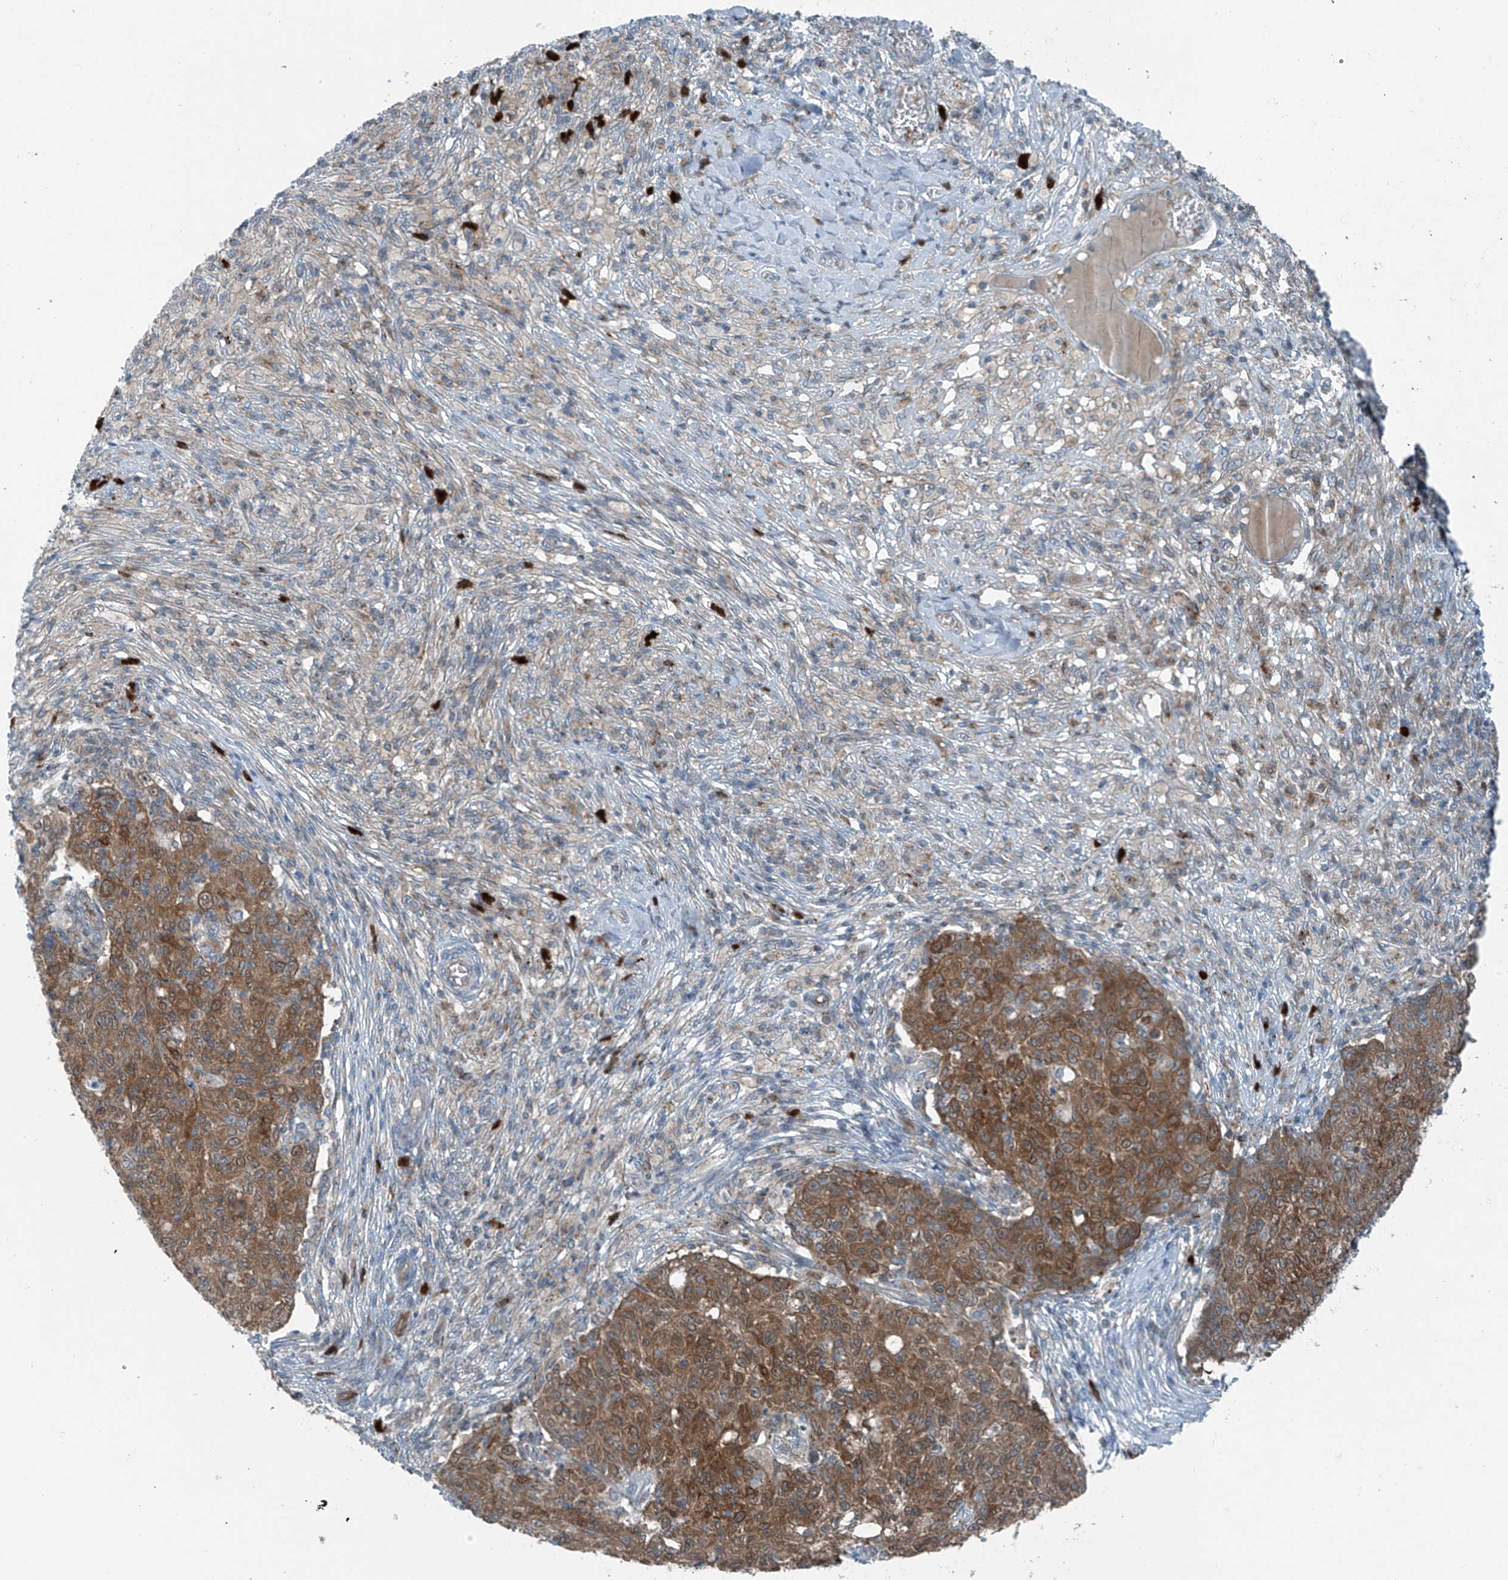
{"staining": {"intensity": "moderate", "quantity": ">75%", "location": "cytoplasmic/membranous"}, "tissue": "ovarian cancer", "cell_type": "Tumor cells", "image_type": "cancer", "snomed": [{"axis": "morphology", "description": "Carcinoma, endometroid"}, {"axis": "topography", "description": "Ovary"}], "caption": "Brown immunohistochemical staining in ovarian endometroid carcinoma exhibits moderate cytoplasmic/membranous staining in approximately >75% of tumor cells.", "gene": "SLC12A6", "patient": {"sex": "female", "age": 42}}